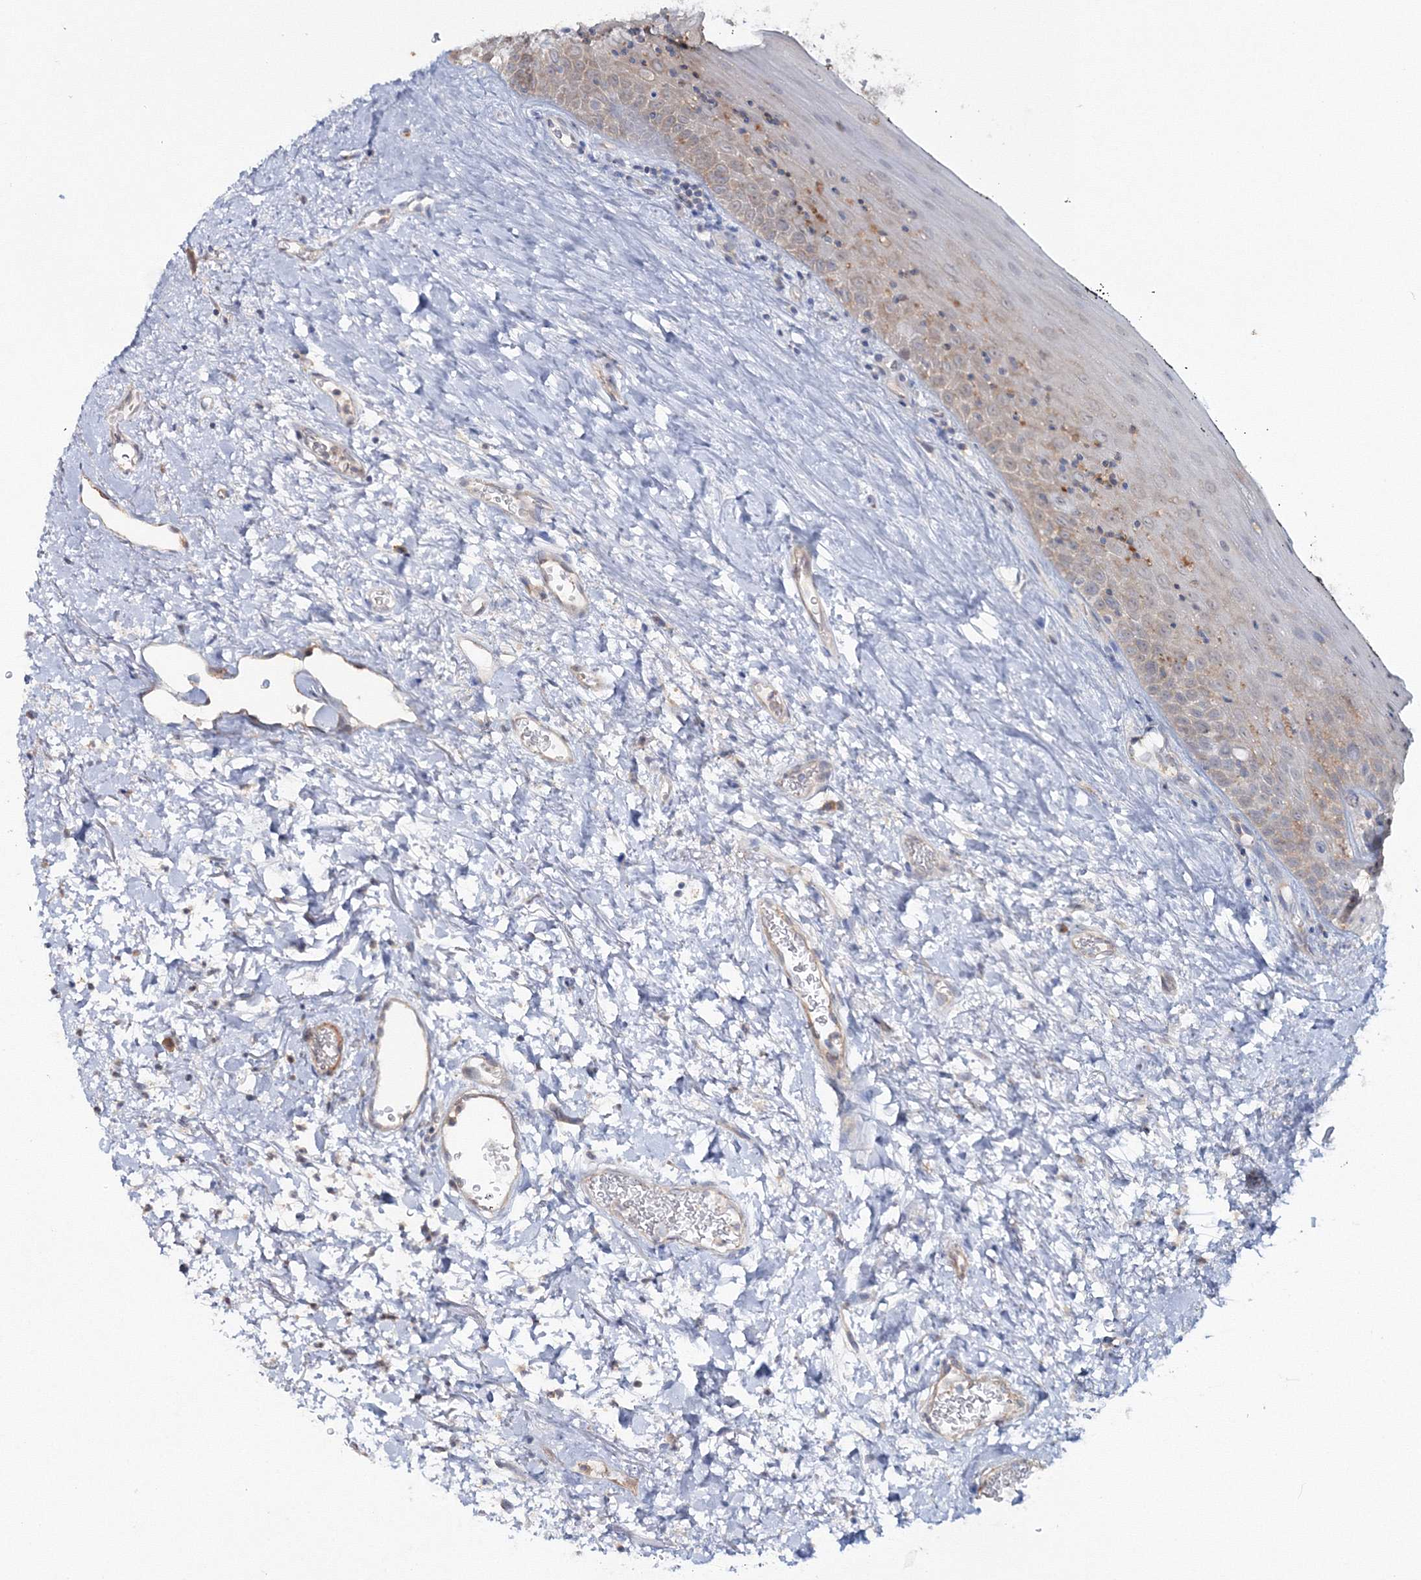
{"staining": {"intensity": "moderate", "quantity": "<25%", "location": "cytoplasmic/membranous"}, "tissue": "oral mucosa", "cell_type": "Squamous epithelial cells", "image_type": "normal", "snomed": [{"axis": "morphology", "description": "Normal tissue, NOS"}, {"axis": "topography", "description": "Oral tissue"}], "caption": "An image of human oral mucosa stained for a protein reveals moderate cytoplasmic/membranous brown staining in squamous epithelial cells. The protein is stained brown, and the nuclei are stained in blue (DAB (3,3'-diaminobenzidine) IHC with brightfield microscopy, high magnification).", "gene": "IPMK", "patient": {"sex": "male", "age": 74}}